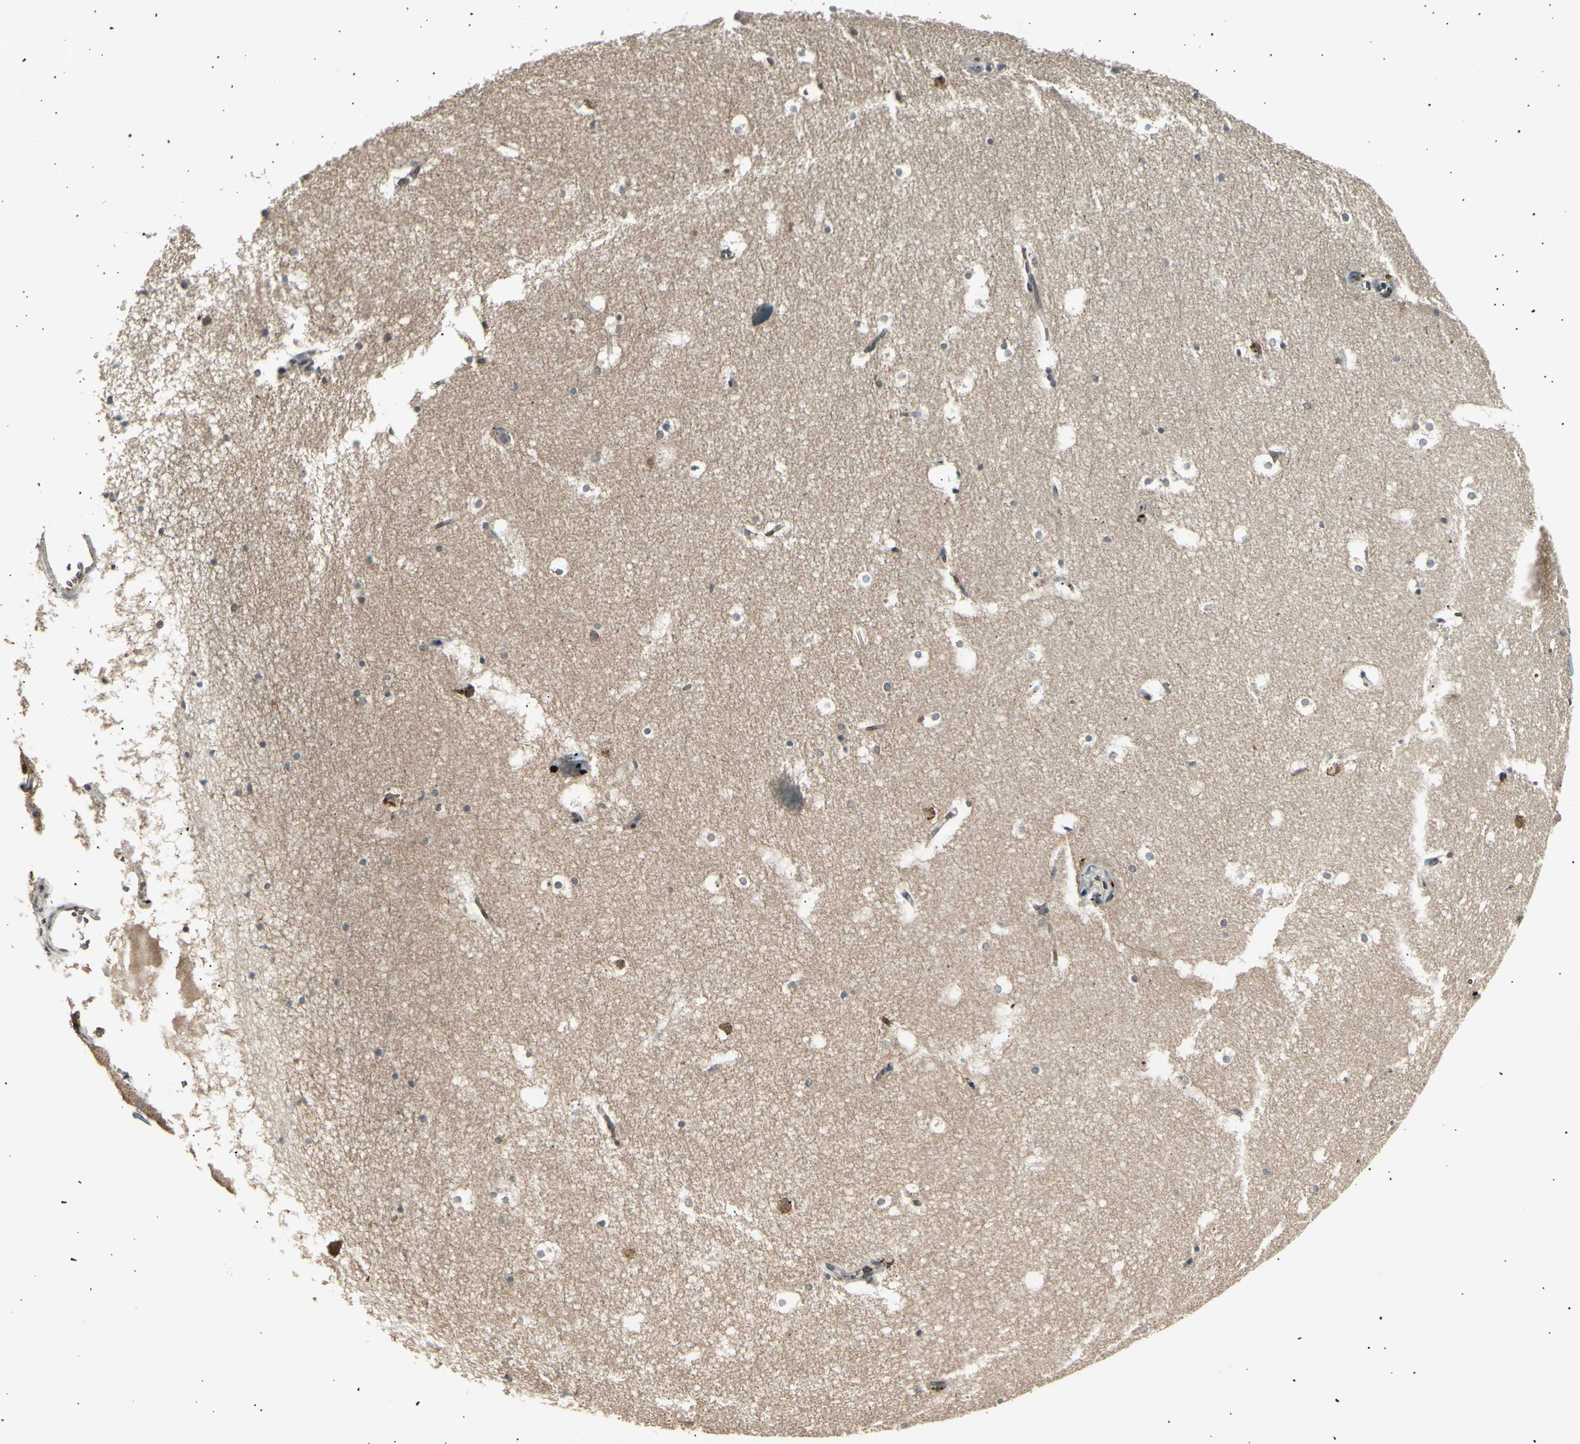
{"staining": {"intensity": "moderate", "quantity": "<25%", "location": "cytoplasmic/membranous"}, "tissue": "hippocampus", "cell_type": "Glial cells", "image_type": "normal", "snomed": [{"axis": "morphology", "description": "Normal tissue, NOS"}, {"axis": "topography", "description": "Hippocampus"}], "caption": "About <25% of glial cells in benign human hippocampus exhibit moderate cytoplasmic/membranous protein staining as visualized by brown immunohistochemical staining.", "gene": "NUAK2", "patient": {"sex": "male", "age": 45}}